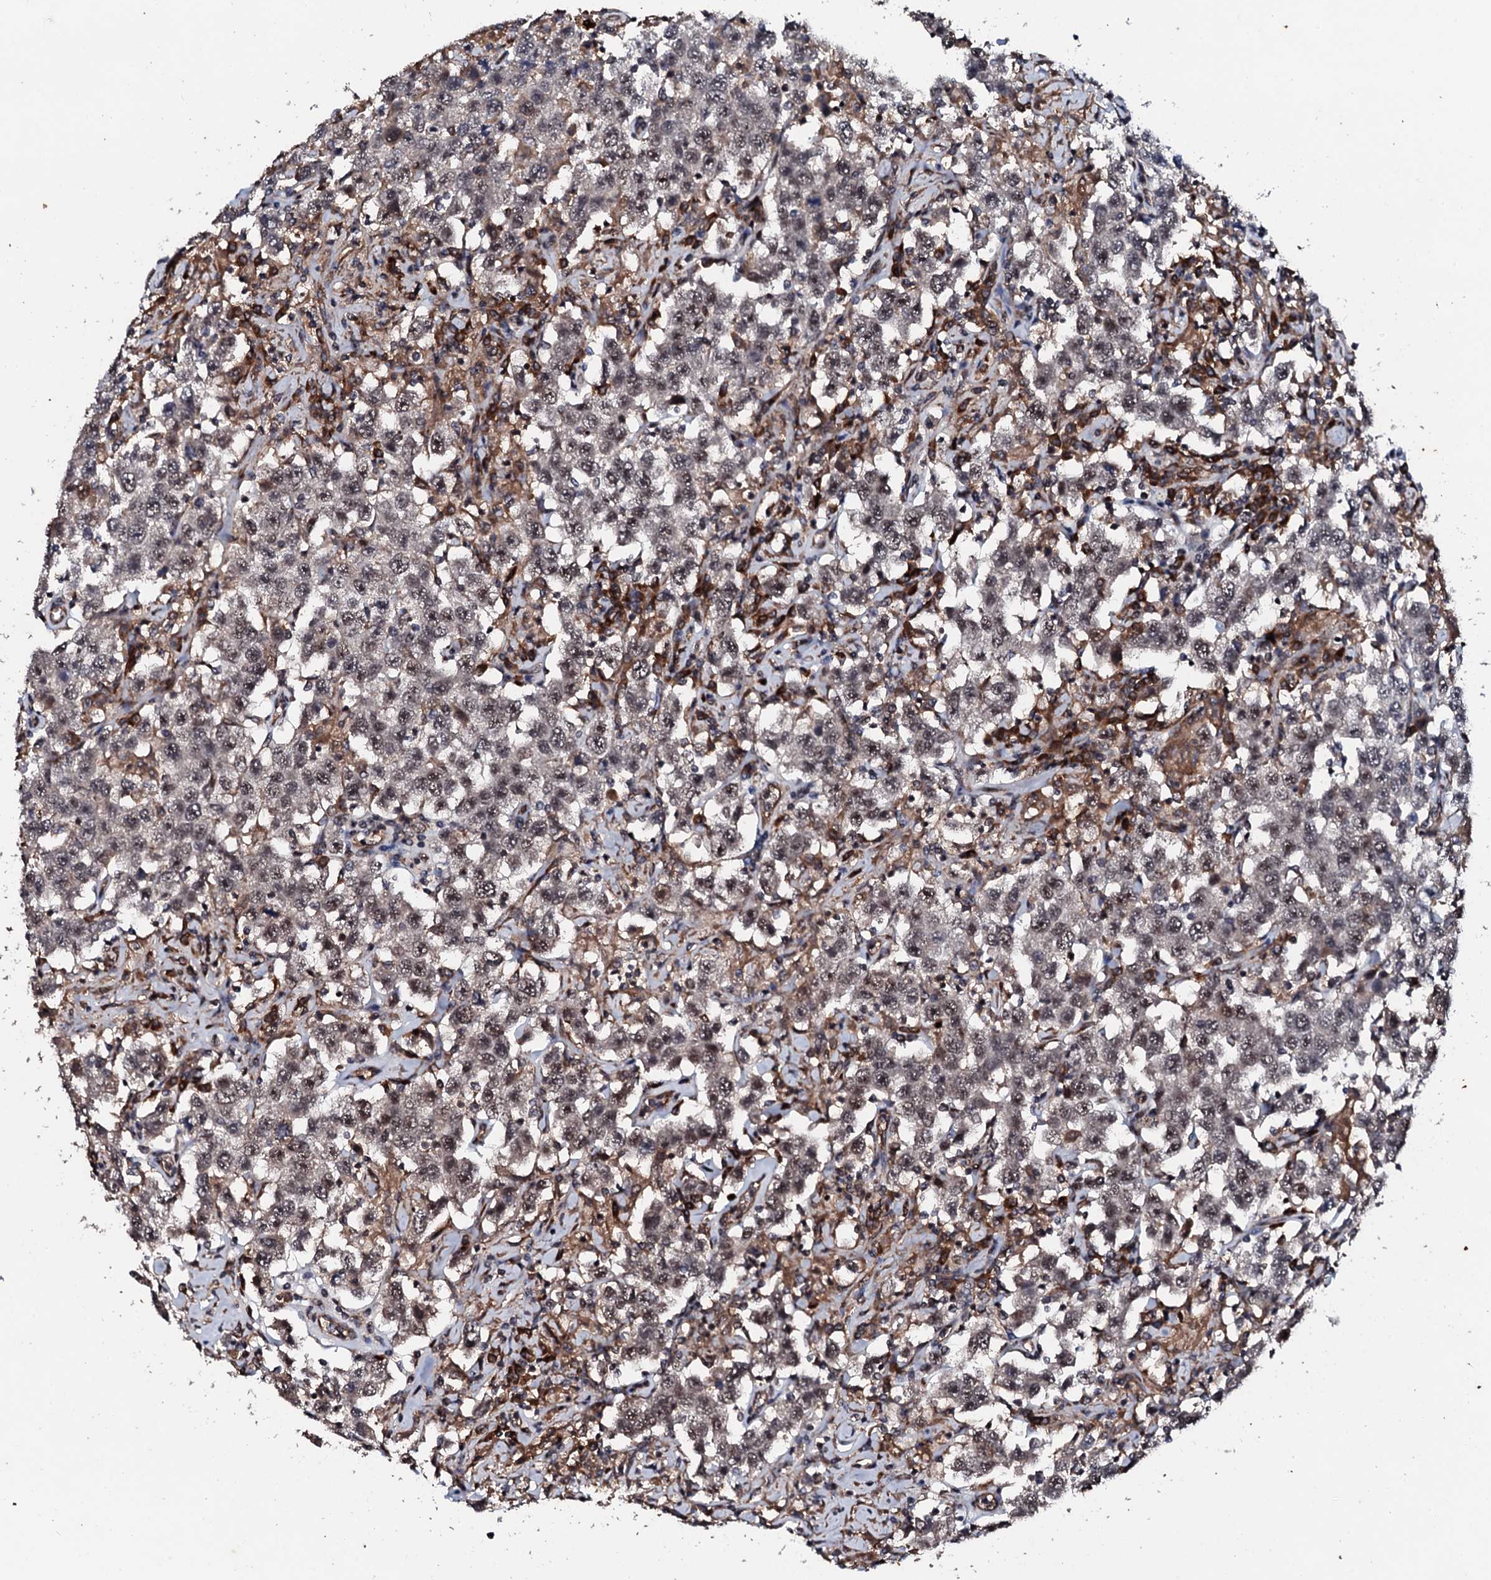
{"staining": {"intensity": "negative", "quantity": "none", "location": "none"}, "tissue": "testis cancer", "cell_type": "Tumor cells", "image_type": "cancer", "snomed": [{"axis": "morphology", "description": "Seminoma, NOS"}, {"axis": "topography", "description": "Testis"}], "caption": "IHC of seminoma (testis) shows no positivity in tumor cells.", "gene": "FAM111A", "patient": {"sex": "male", "age": 41}}